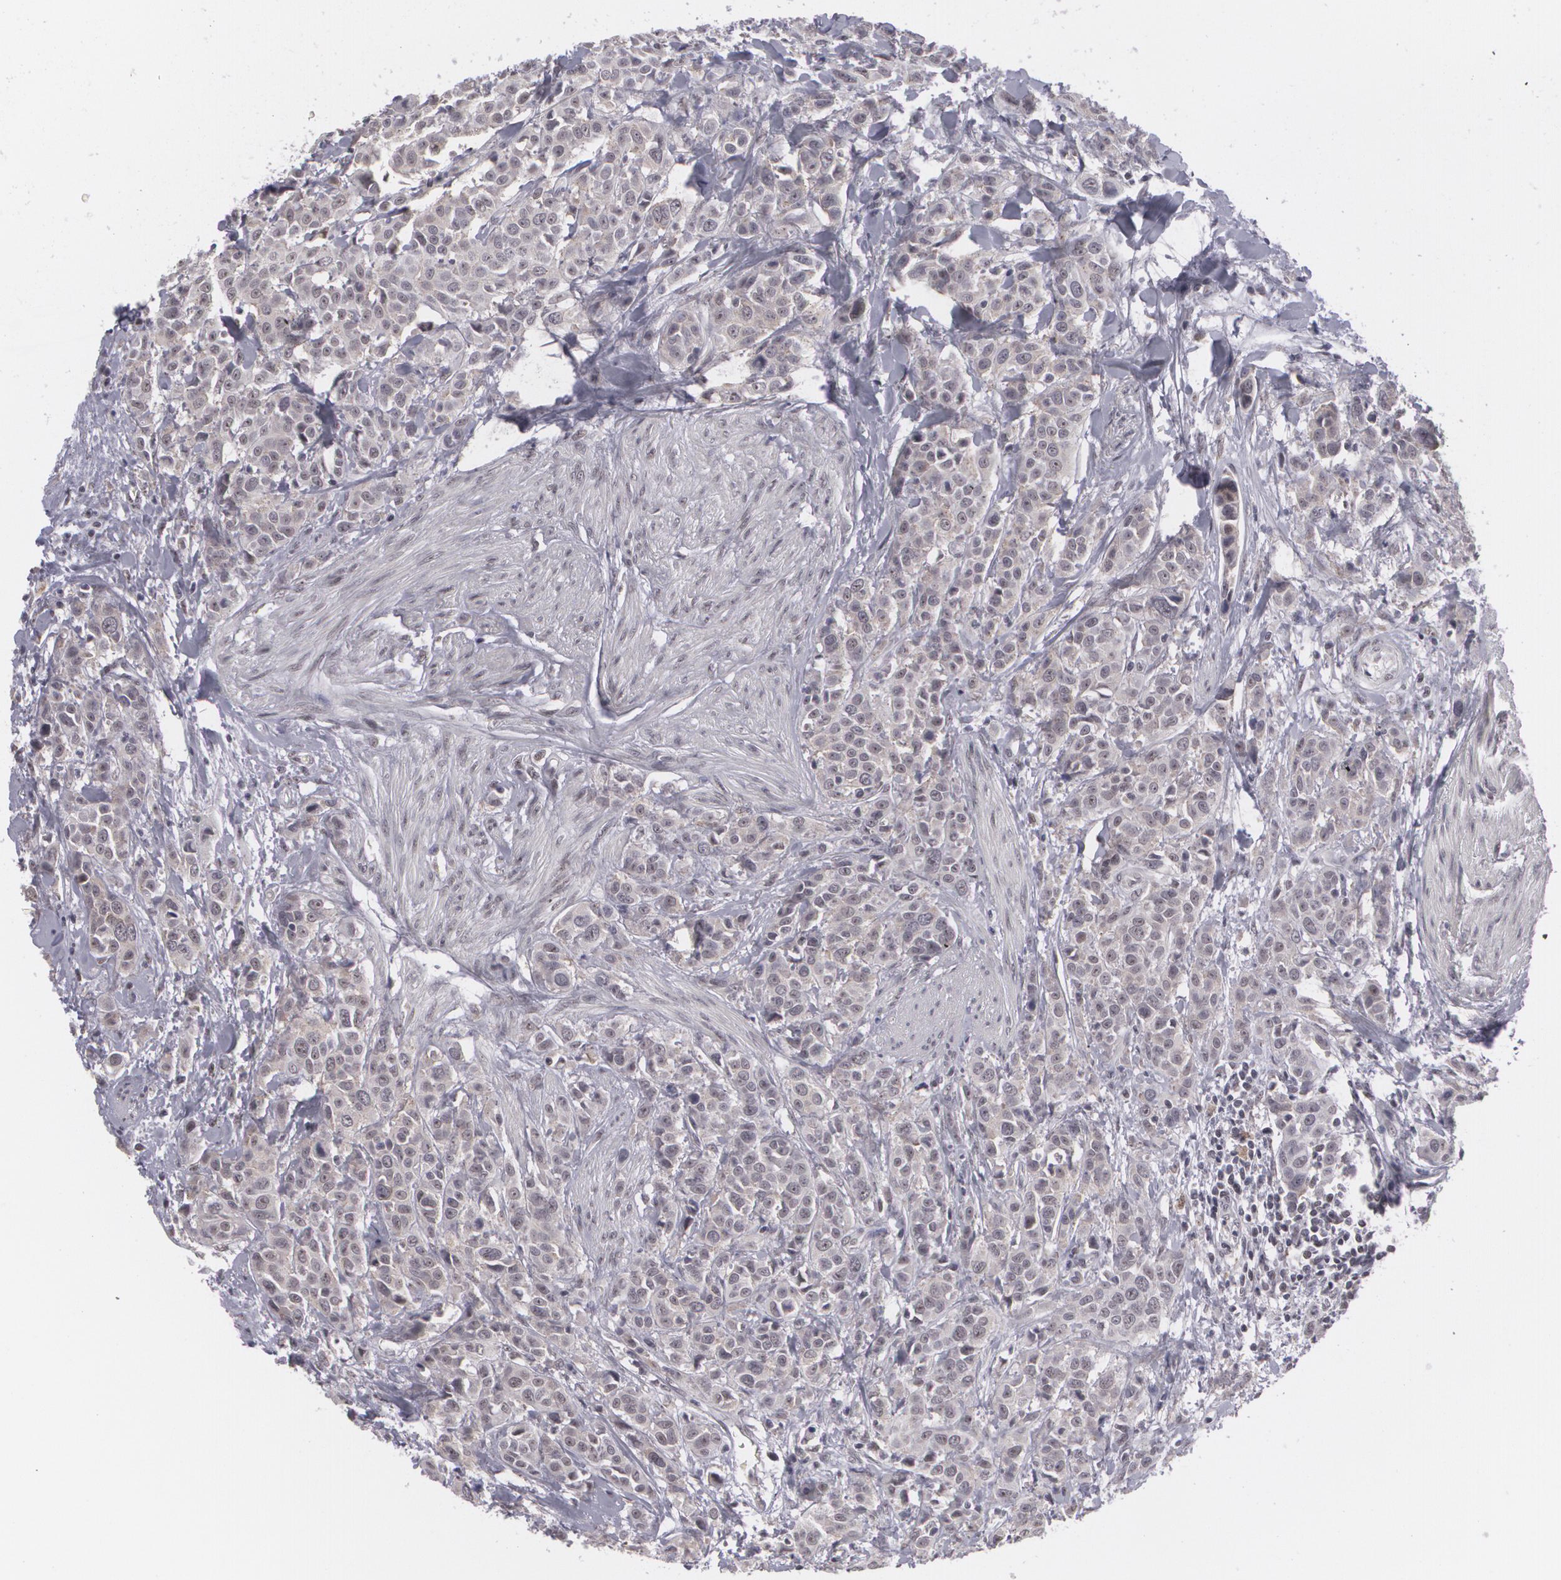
{"staining": {"intensity": "negative", "quantity": "none", "location": "none"}, "tissue": "urothelial cancer", "cell_type": "Tumor cells", "image_type": "cancer", "snomed": [{"axis": "morphology", "description": "Urothelial carcinoma, High grade"}, {"axis": "topography", "description": "Urinary bladder"}], "caption": "An immunohistochemistry photomicrograph of urothelial carcinoma (high-grade) is shown. There is no staining in tumor cells of urothelial carcinoma (high-grade).", "gene": "RRP7A", "patient": {"sex": "male", "age": 56}}